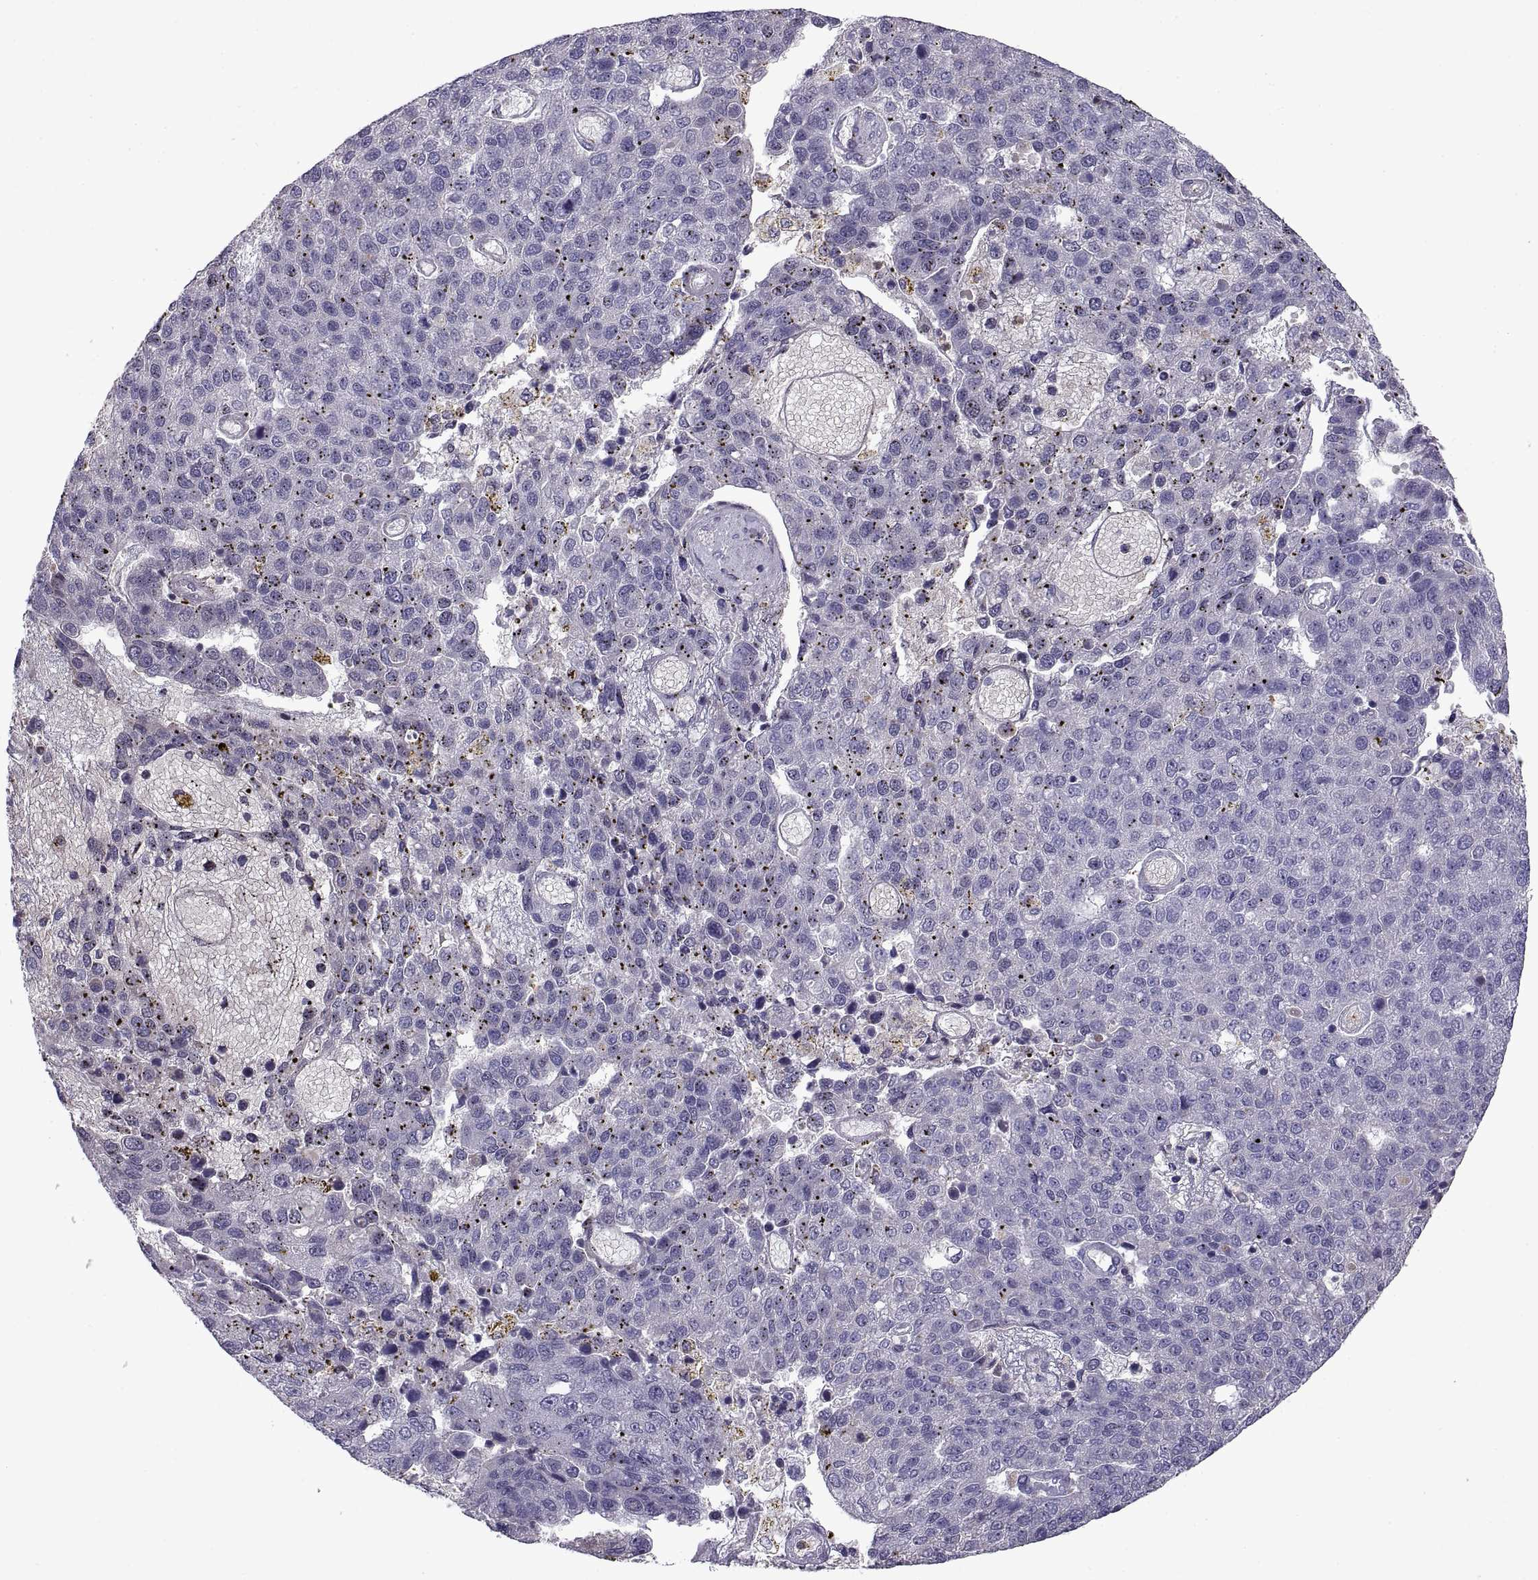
{"staining": {"intensity": "negative", "quantity": "none", "location": "none"}, "tissue": "pancreatic cancer", "cell_type": "Tumor cells", "image_type": "cancer", "snomed": [{"axis": "morphology", "description": "Adenocarcinoma, NOS"}, {"axis": "topography", "description": "Pancreas"}], "caption": "A high-resolution histopathology image shows immunohistochemistry (IHC) staining of pancreatic cancer, which reveals no significant staining in tumor cells.", "gene": "DOK3", "patient": {"sex": "female", "age": 61}}